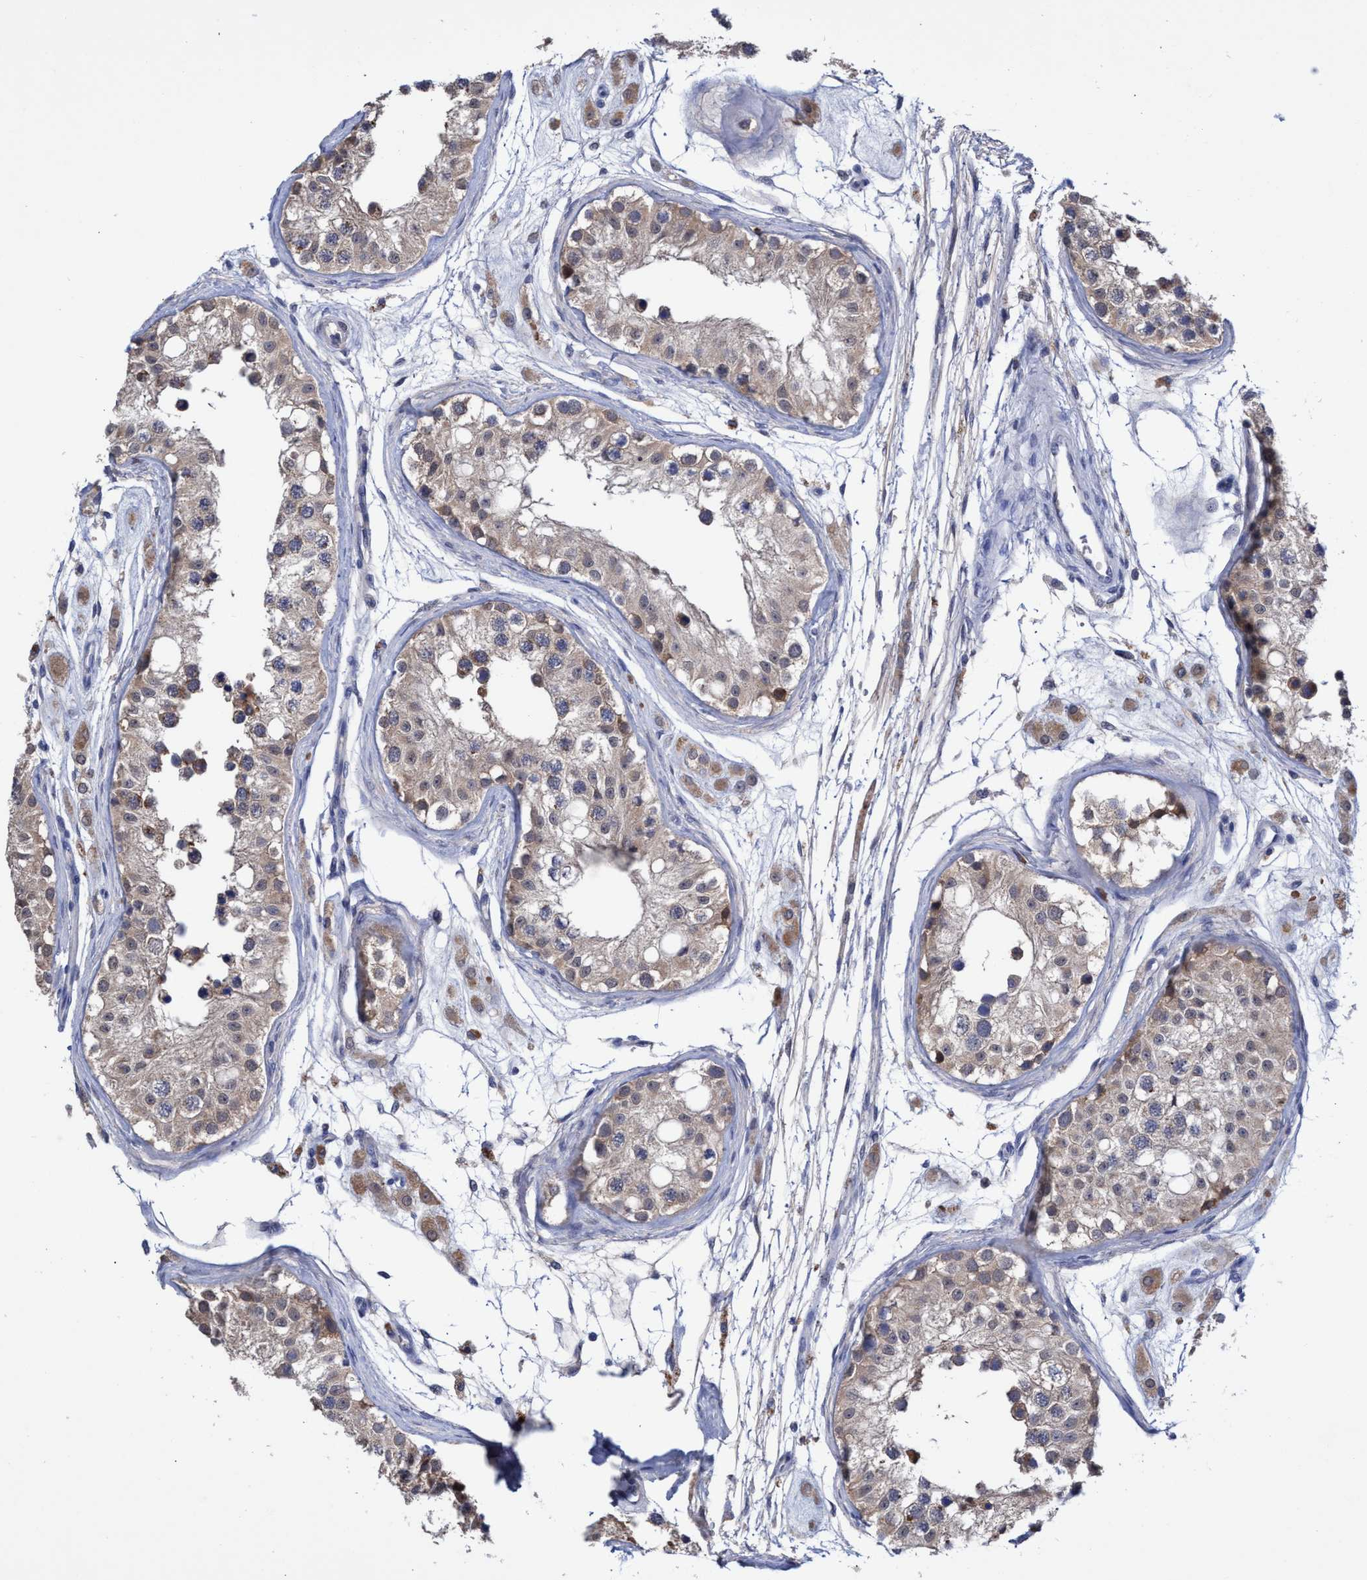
{"staining": {"intensity": "weak", "quantity": ">75%", "location": "cytoplasmic/membranous"}, "tissue": "testis", "cell_type": "Cells in seminiferous ducts", "image_type": "normal", "snomed": [{"axis": "morphology", "description": "Normal tissue, NOS"}, {"axis": "morphology", "description": "Adenocarcinoma, metastatic, NOS"}, {"axis": "topography", "description": "Testis"}], "caption": "Weak cytoplasmic/membranous protein positivity is seen in about >75% of cells in seminiferous ducts in testis.", "gene": "SVEP1", "patient": {"sex": "male", "age": 26}}